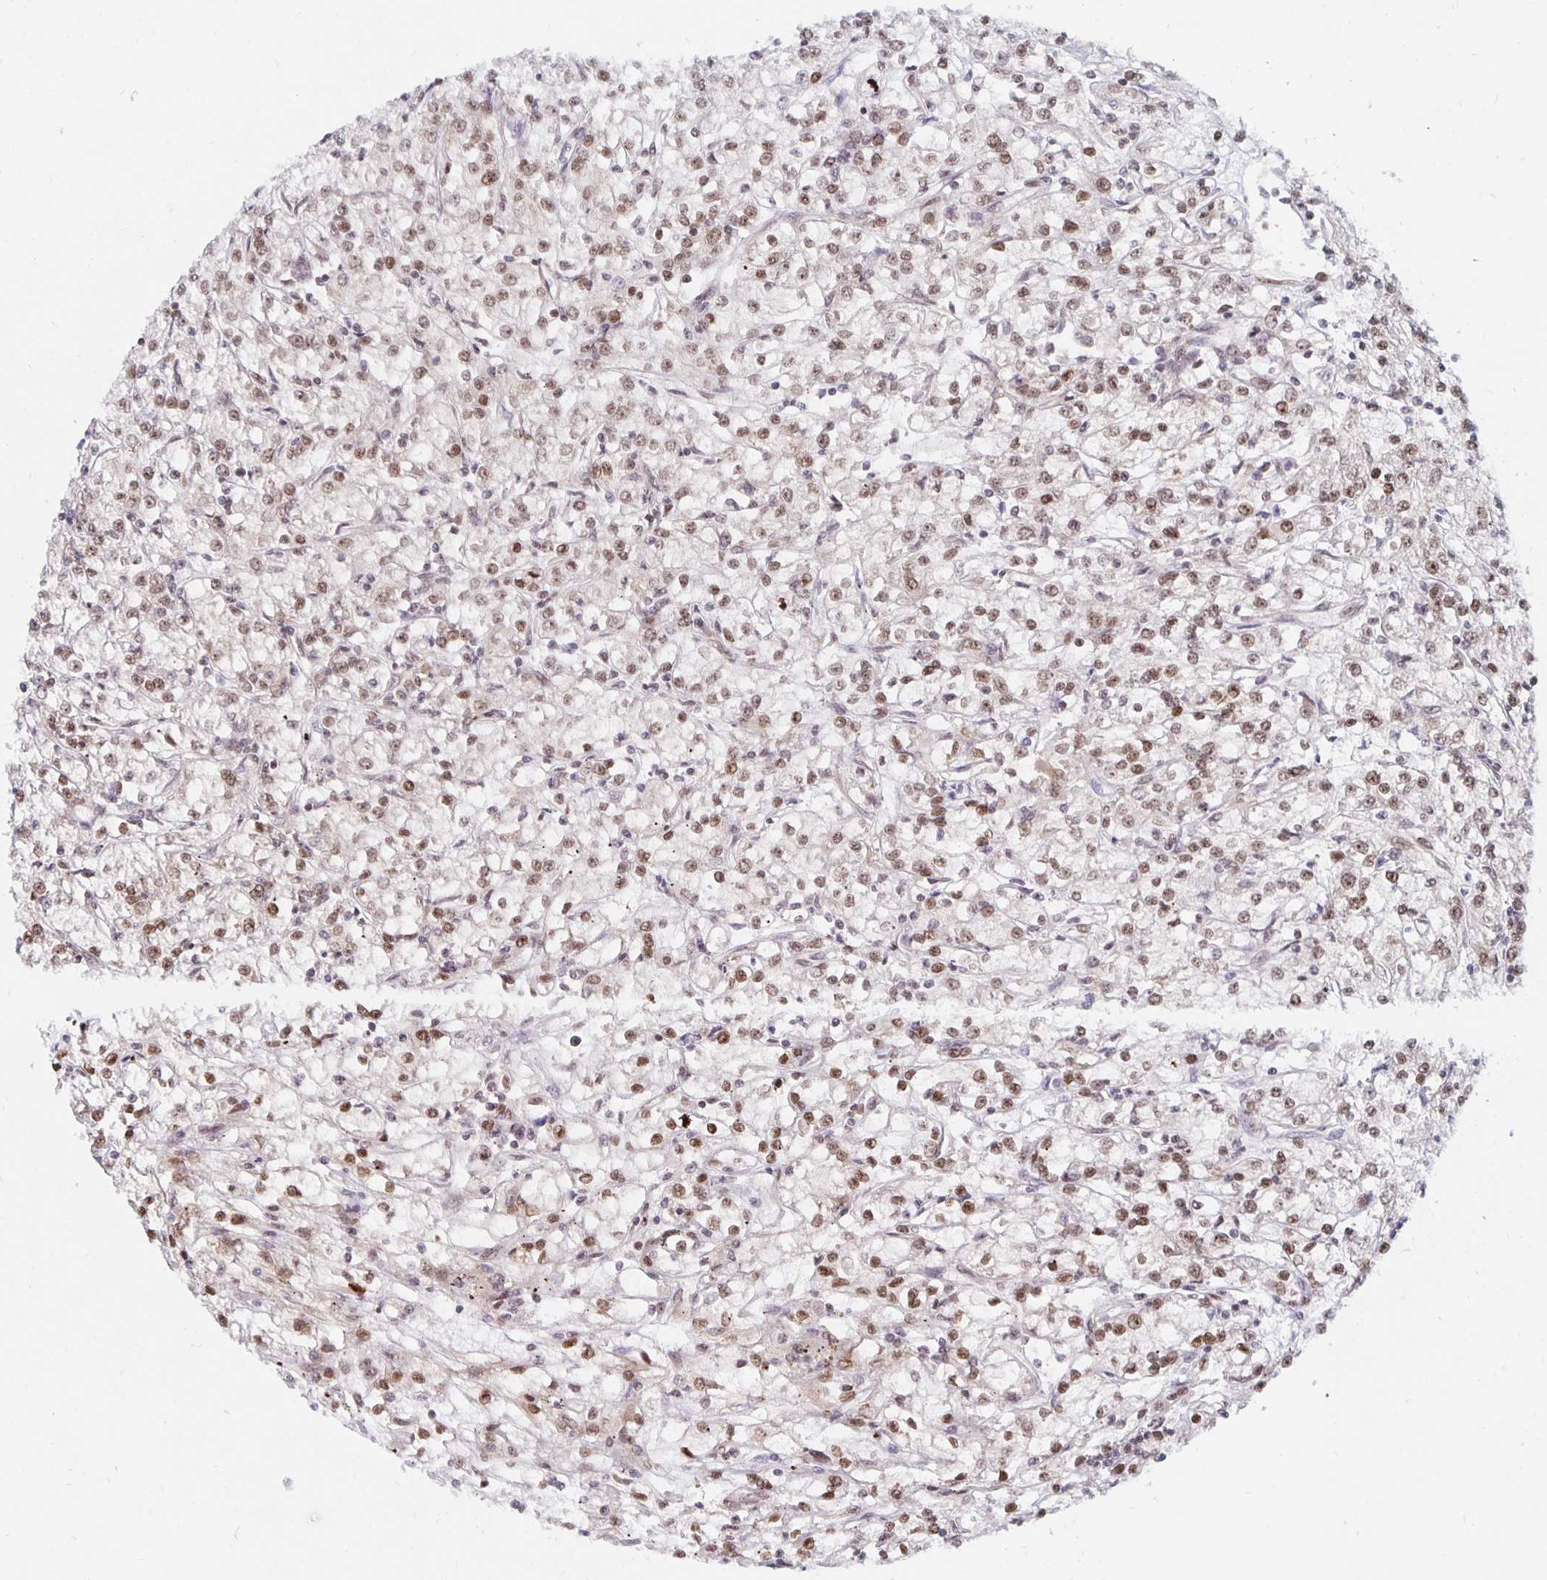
{"staining": {"intensity": "moderate", "quantity": ">75%", "location": "nuclear"}, "tissue": "renal cancer", "cell_type": "Tumor cells", "image_type": "cancer", "snomed": [{"axis": "morphology", "description": "Adenocarcinoma, NOS"}, {"axis": "topography", "description": "Kidney"}], "caption": "Immunohistochemistry (DAB (3,3'-diaminobenzidine)) staining of renal adenocarcinoma reveals moderate nuclear protein positivity in about >75% of tumor cells.", "gene": "PDAP1", "patient": {"sex": "female", "age": 59}}